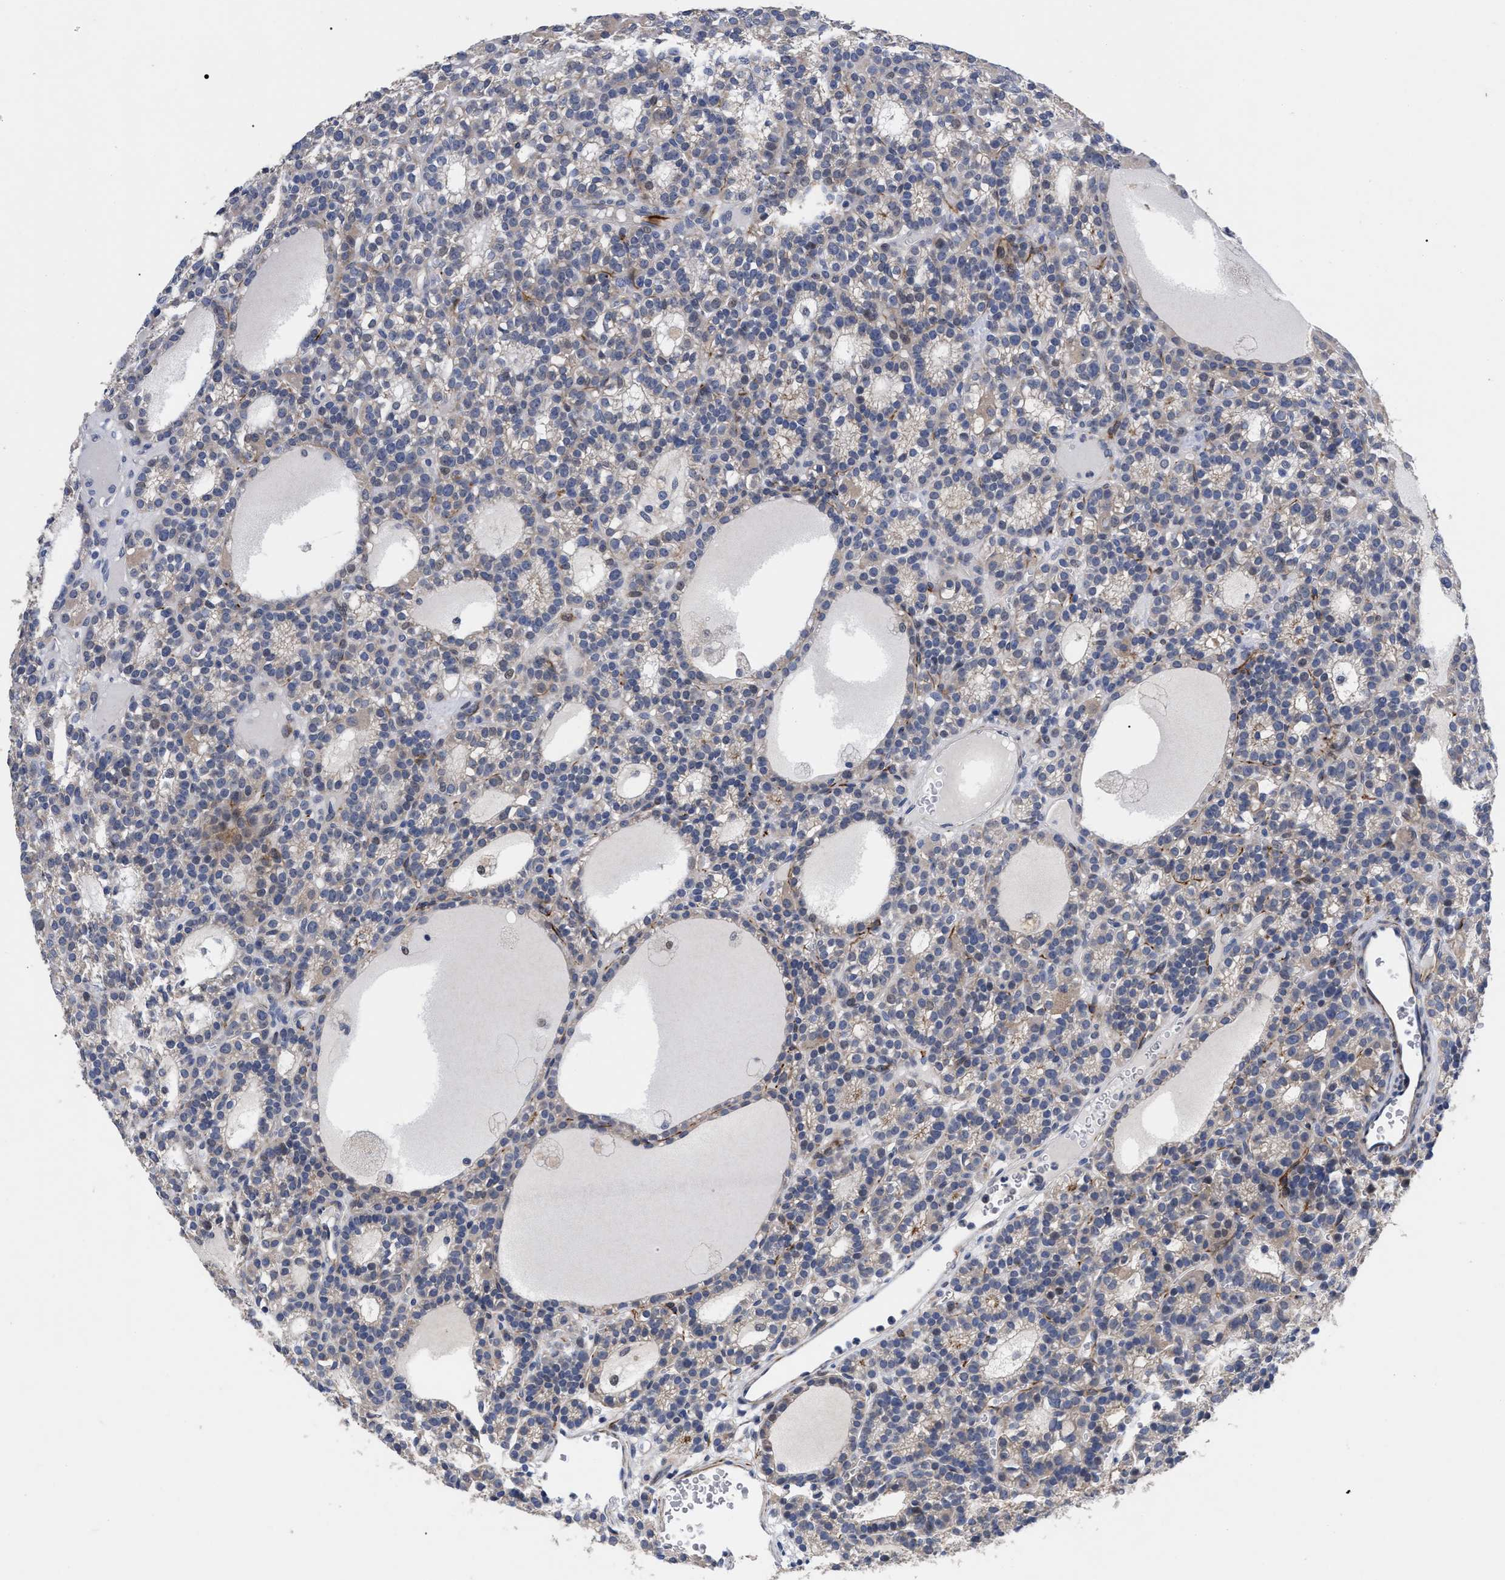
{"staining": {"intensity": "negative", "quantity": "none", "location": "none"}, "tissue": "parathyroid gland", "cell_type": "Glandular cells", "image_type": "normal", "snomed": [{"axis": "morphology", "description": "Normal tissue, NOS"}, {"axis": "morphology", "description": "Adenoma, NOS"}, {"axis": "topography", "description": "Parathyroid gland"}], "caption": "Immunohistochemical staining of benign parathyroid gland shows no significant expression in glandular cells.", "gene": "CCN5", "patient": {"sex": "female", "age": 58}}